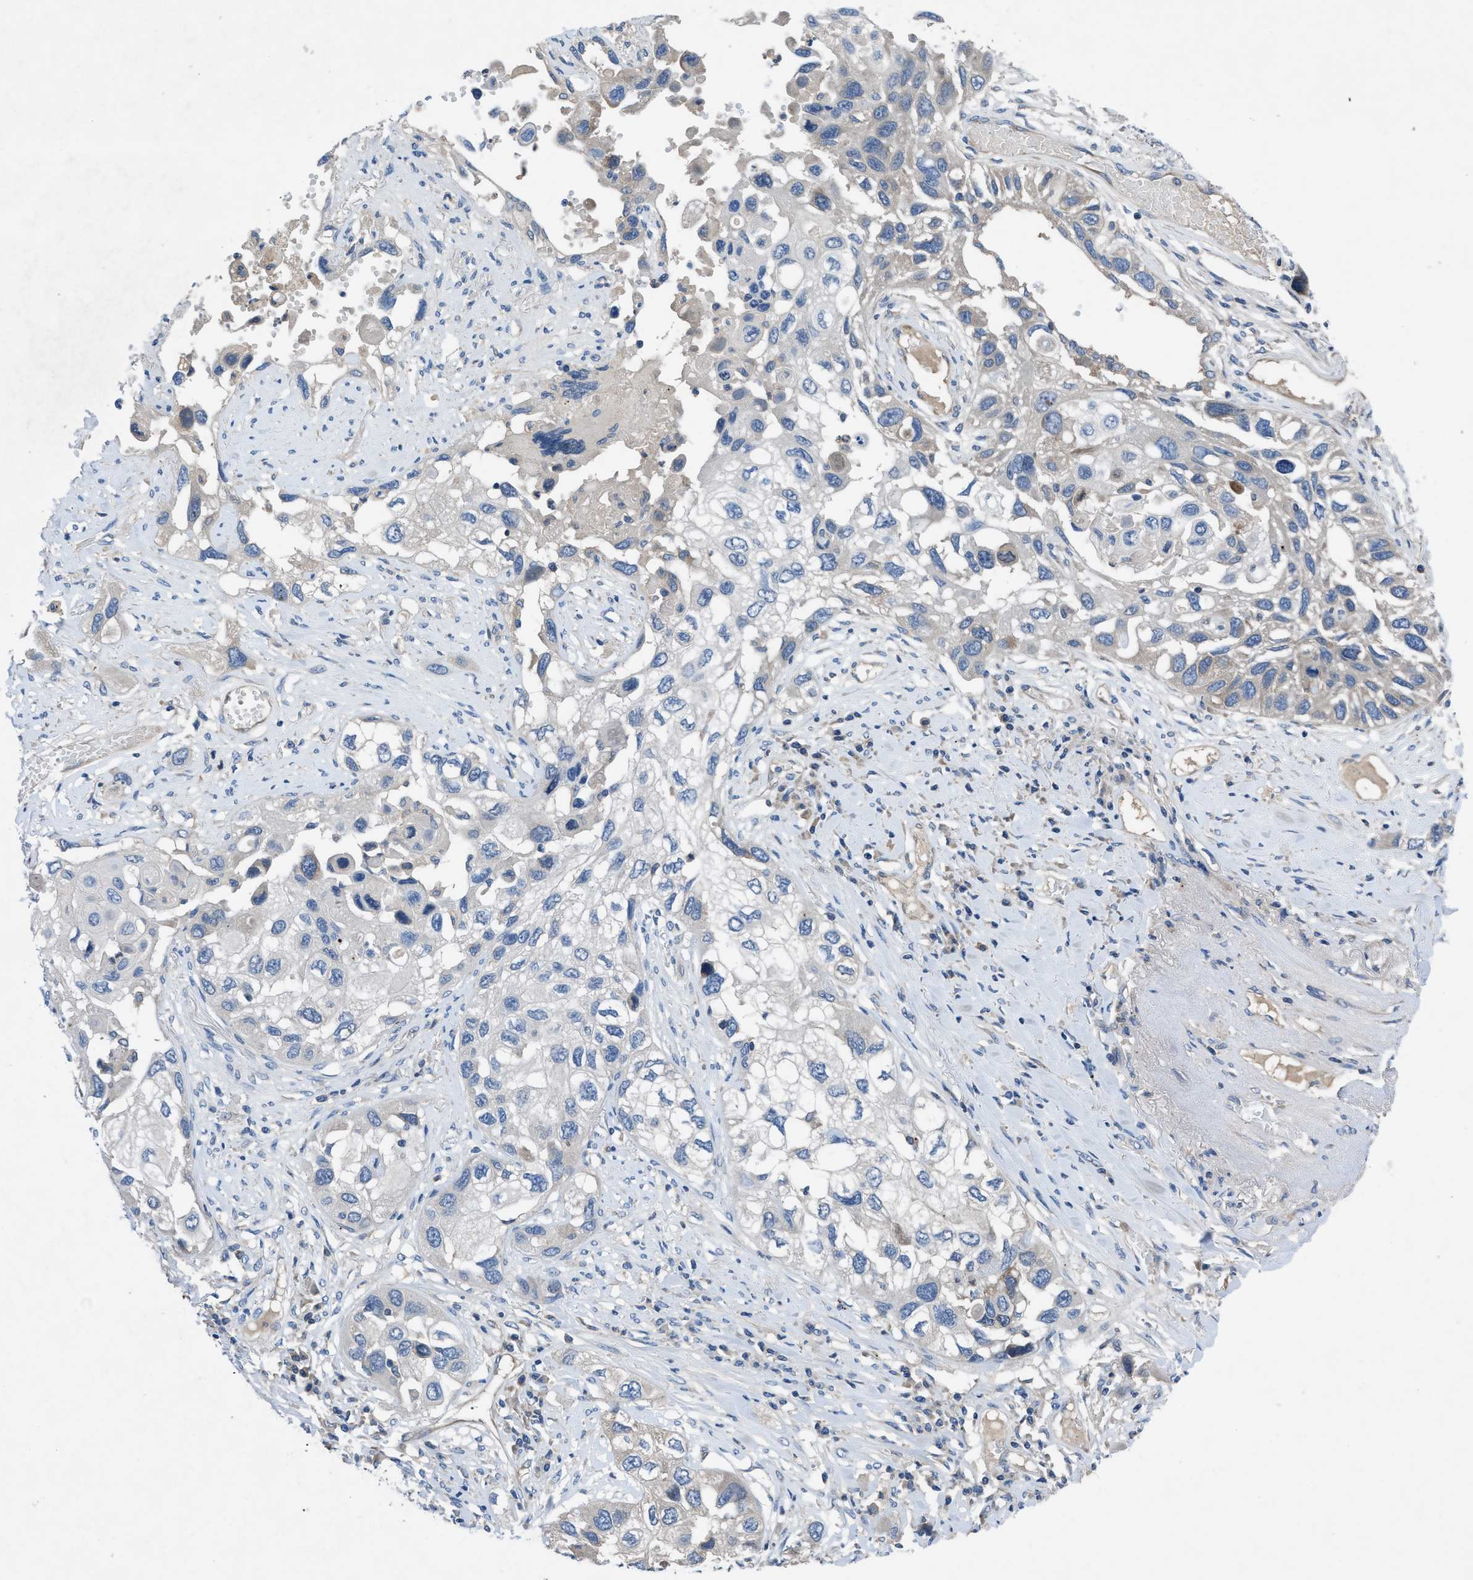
{"staining": {"intensity": "negative", "quantity": "none", "location": "none"}, "tissue": "lung cancer", "cell_type": "Tumor cells", "image_type": "cancer", "snomed": [{"axis": "morphology", "description": "Squamous cell carcinoma, NOS"}, {"axis": "topography", "description": "Lung"}], "caption": "IHC of squamous cell carcinoma (lung) exhibits no expression in tumor cells.", "gene": "PGR", "patient": {"sex": "male", "age": 71}}